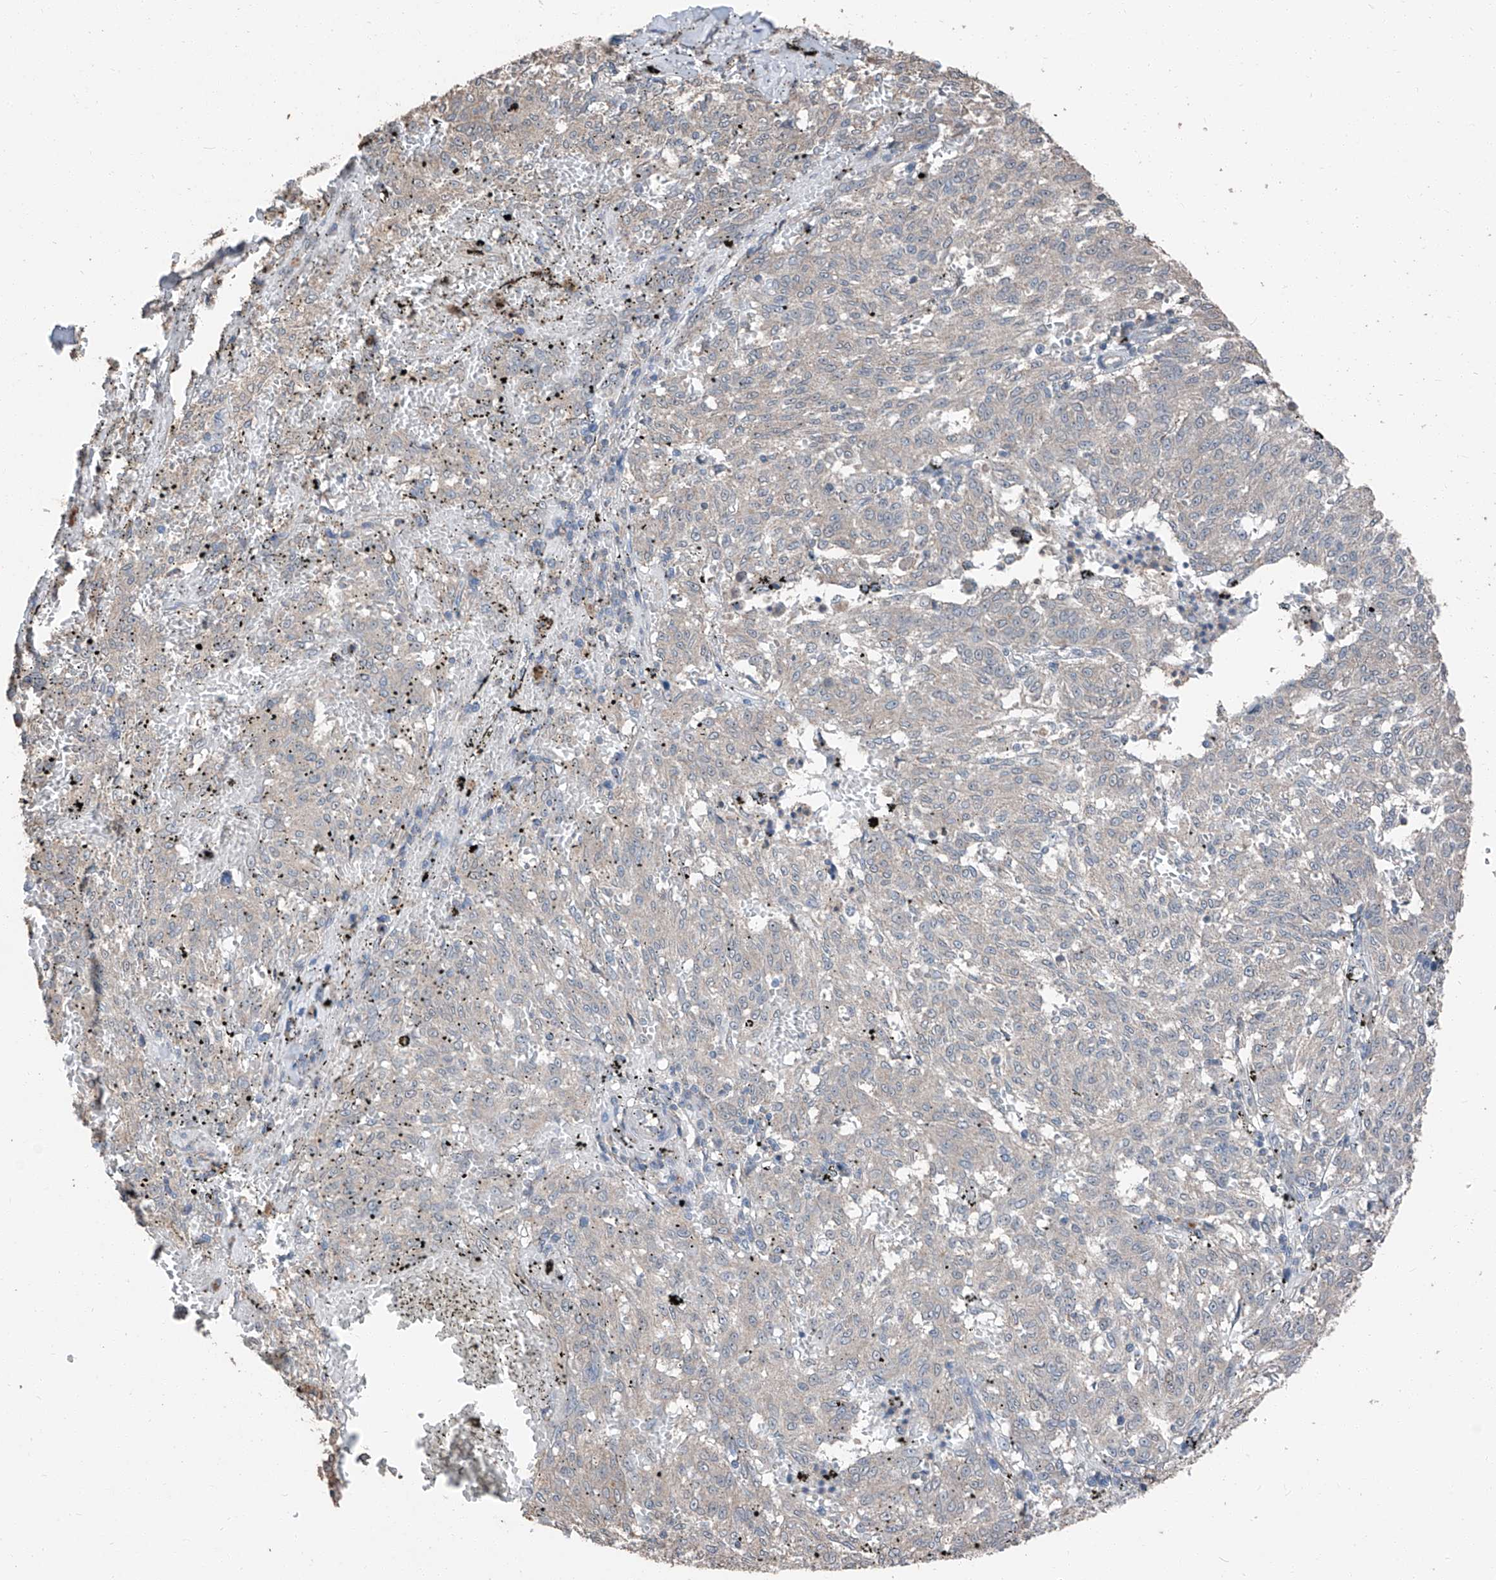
{"staining": {"intensity": "negative", "quantity": "none", "location": "none"}, "tissue": "melanoma", "cell_type": "Tumor cells", "image_type": "cancer", "snomed": [{"axis": "morphology", "description": "Malignant melanoma, NOS"}, {"axis": "topography", "description": "Skin"}], "caption": "Immunohistochemistry (IHC) of malignant melanoma reveals no staining in tumor cells.", "gene": "MAMLD1", "patient": {"sex": "female", "age": 72}}